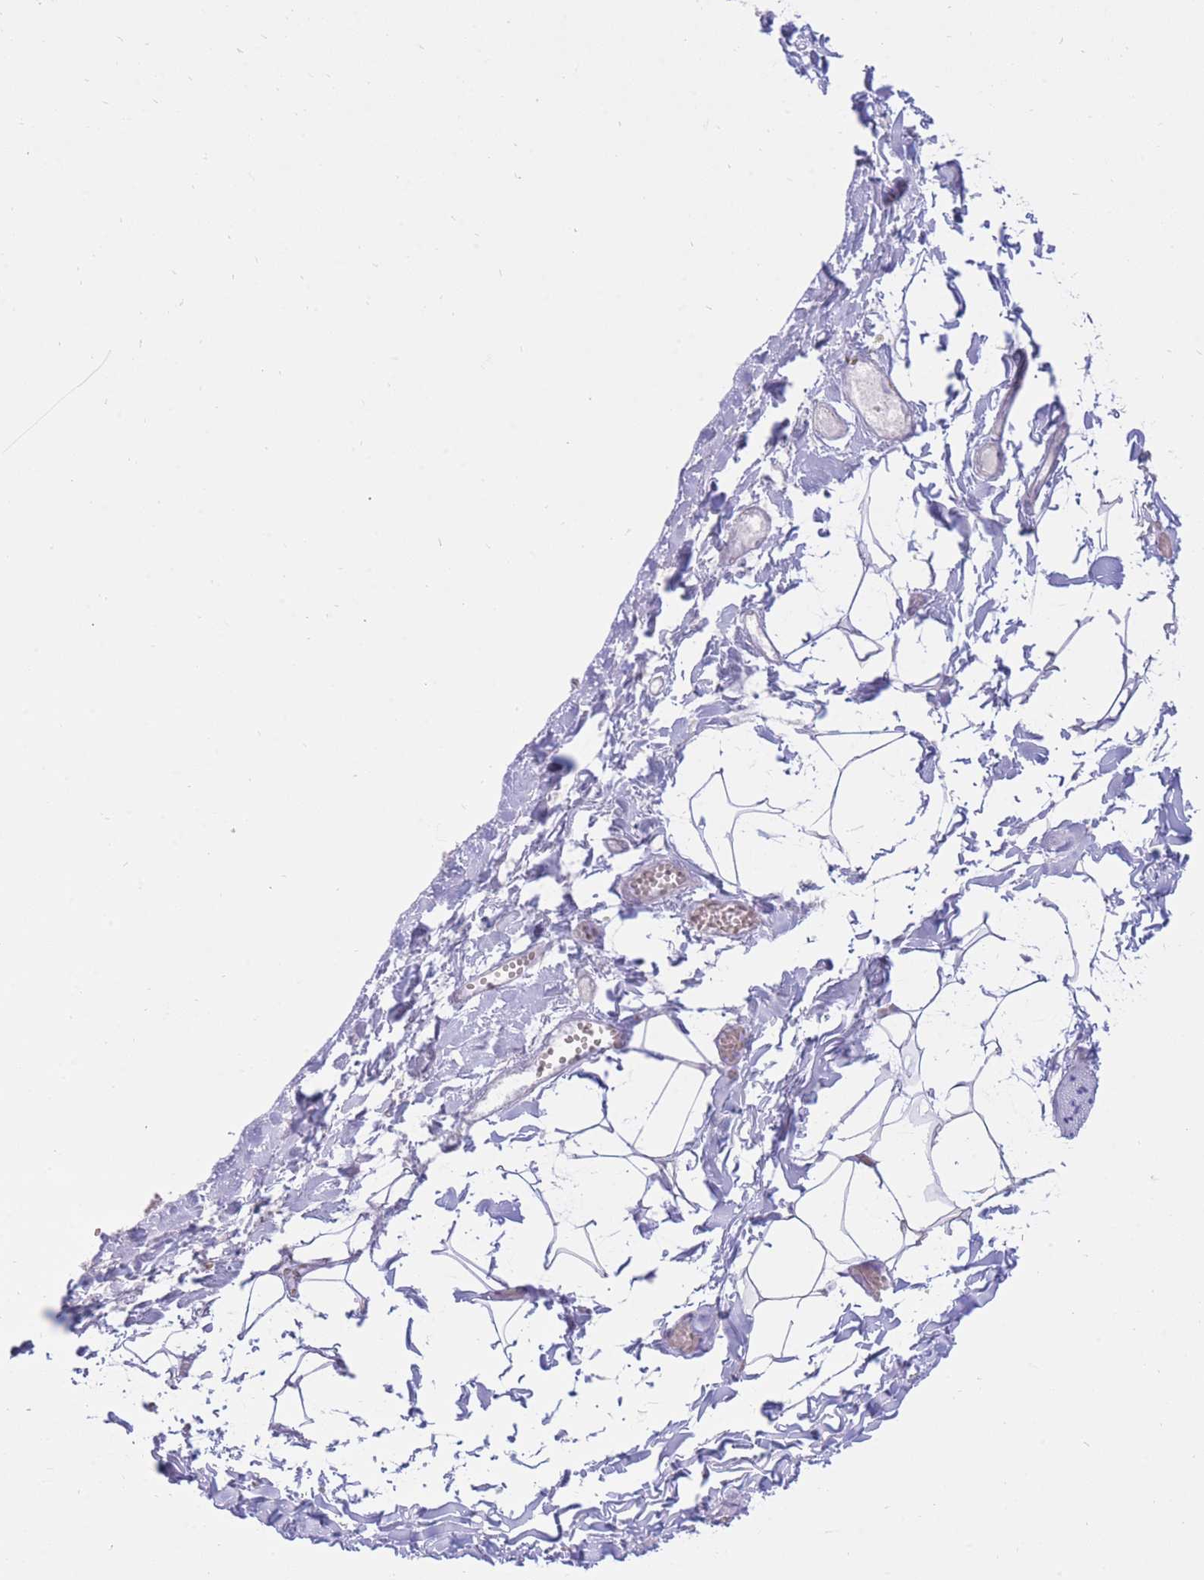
{"staining": {"intensity": "negative", "quantity": "none", "location": "none"}, "tissue": "adipose tissue", "cell_type": "Adipocytes", "image_type": "normal", "snomed": [{"axis": "morphology", "description": "Normal tissue, NOS"}, {"axis": "topography", "description": "Gallbladder"}, {"axis": "topography", "description": "Peripheral nerve tissue"}], "caption": "Benign adipose tissue was stained to show a protein in brown. There is no significant staining in adipocytes. (Brightfield microscopy of DAB (3,3'-diaminobenzidine) IHC at high magnification).", "gene": "SSUH2", "patient": {"sex": "male", "age": 38}}